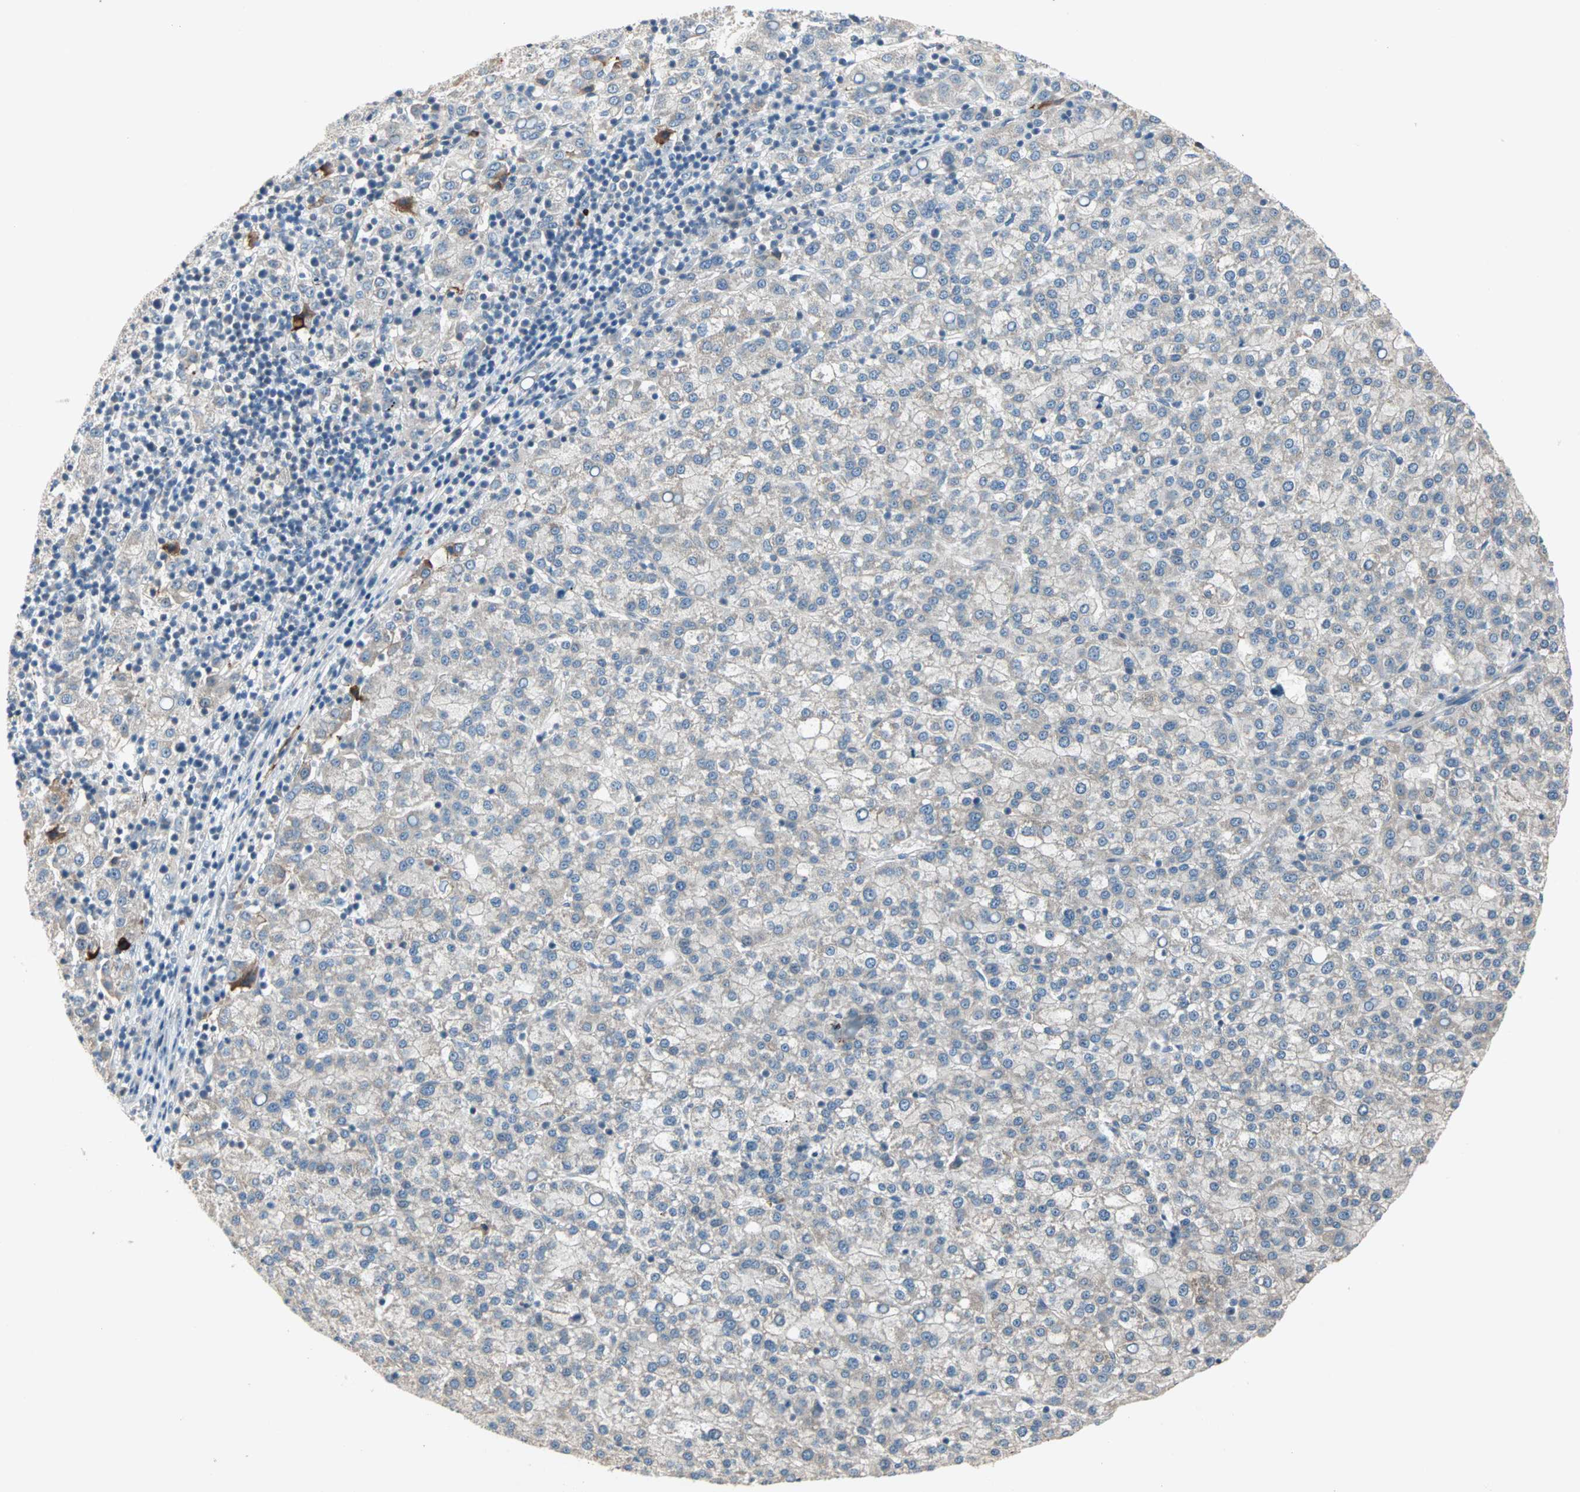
{"staining": {"intensity": "weak", "quantity": ">75%", "location": "cytoplasmic/membranous"}, "tissue": "liver cancer", "cell_type": "Tumor cells", "image_type": "cancer", "snomed": [{"axis": "morphology", "description": "Carcinoma, Hepatocellular, NOS"}, {"axis": "topography", "description": "Liver"}], "caption": "A brown stain labels weak cytoplasmic/membranous expression of a protein in human liver cancer (hepatocellular carcinoma) tumor cells.", "gene": "PROS1", "patient": {"sex": "female", "age": 58}}